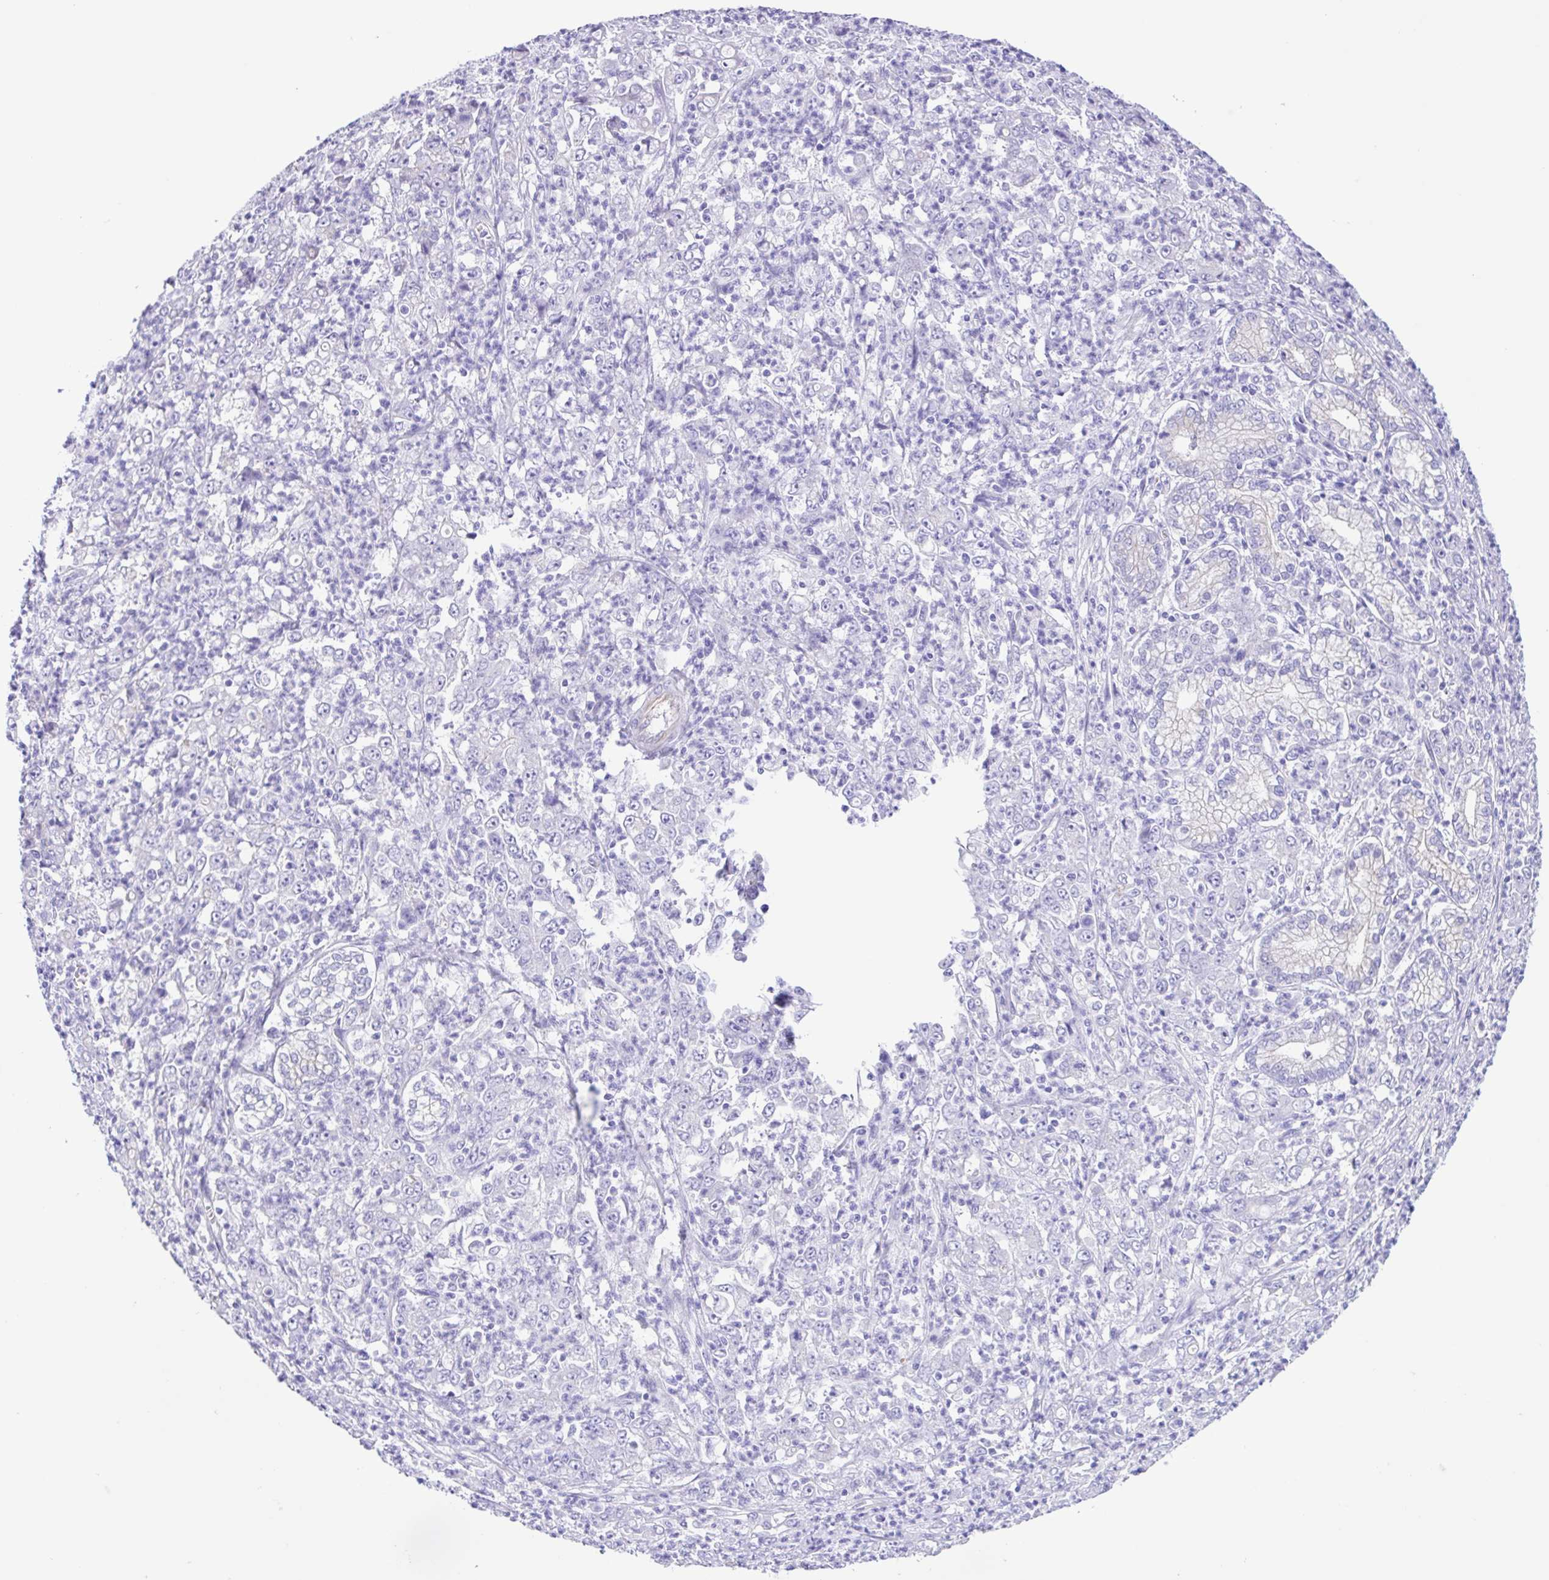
{"staining": {"intensity": "negative", "quantity": "none", "location": "none"}, "tissue": "stomach cancer", "cell_type": "Tumor cells", "image_type": "cancer", "snomed": [{"axis": "morphology", "description": "Adenocarcinoma, NOS"}, {"axis": "topography", "description": "Stomach, lower"}], "caption": "IHC histopathology image of neoplastic tissue: human stomach adenocarcinoma stained with DAB (3,3'-diaminobenzidine) exhibits no significant protein staining in tumor cells.", "gene": "CYP11A1", "patient": {"sex": "female", "age": 71}}